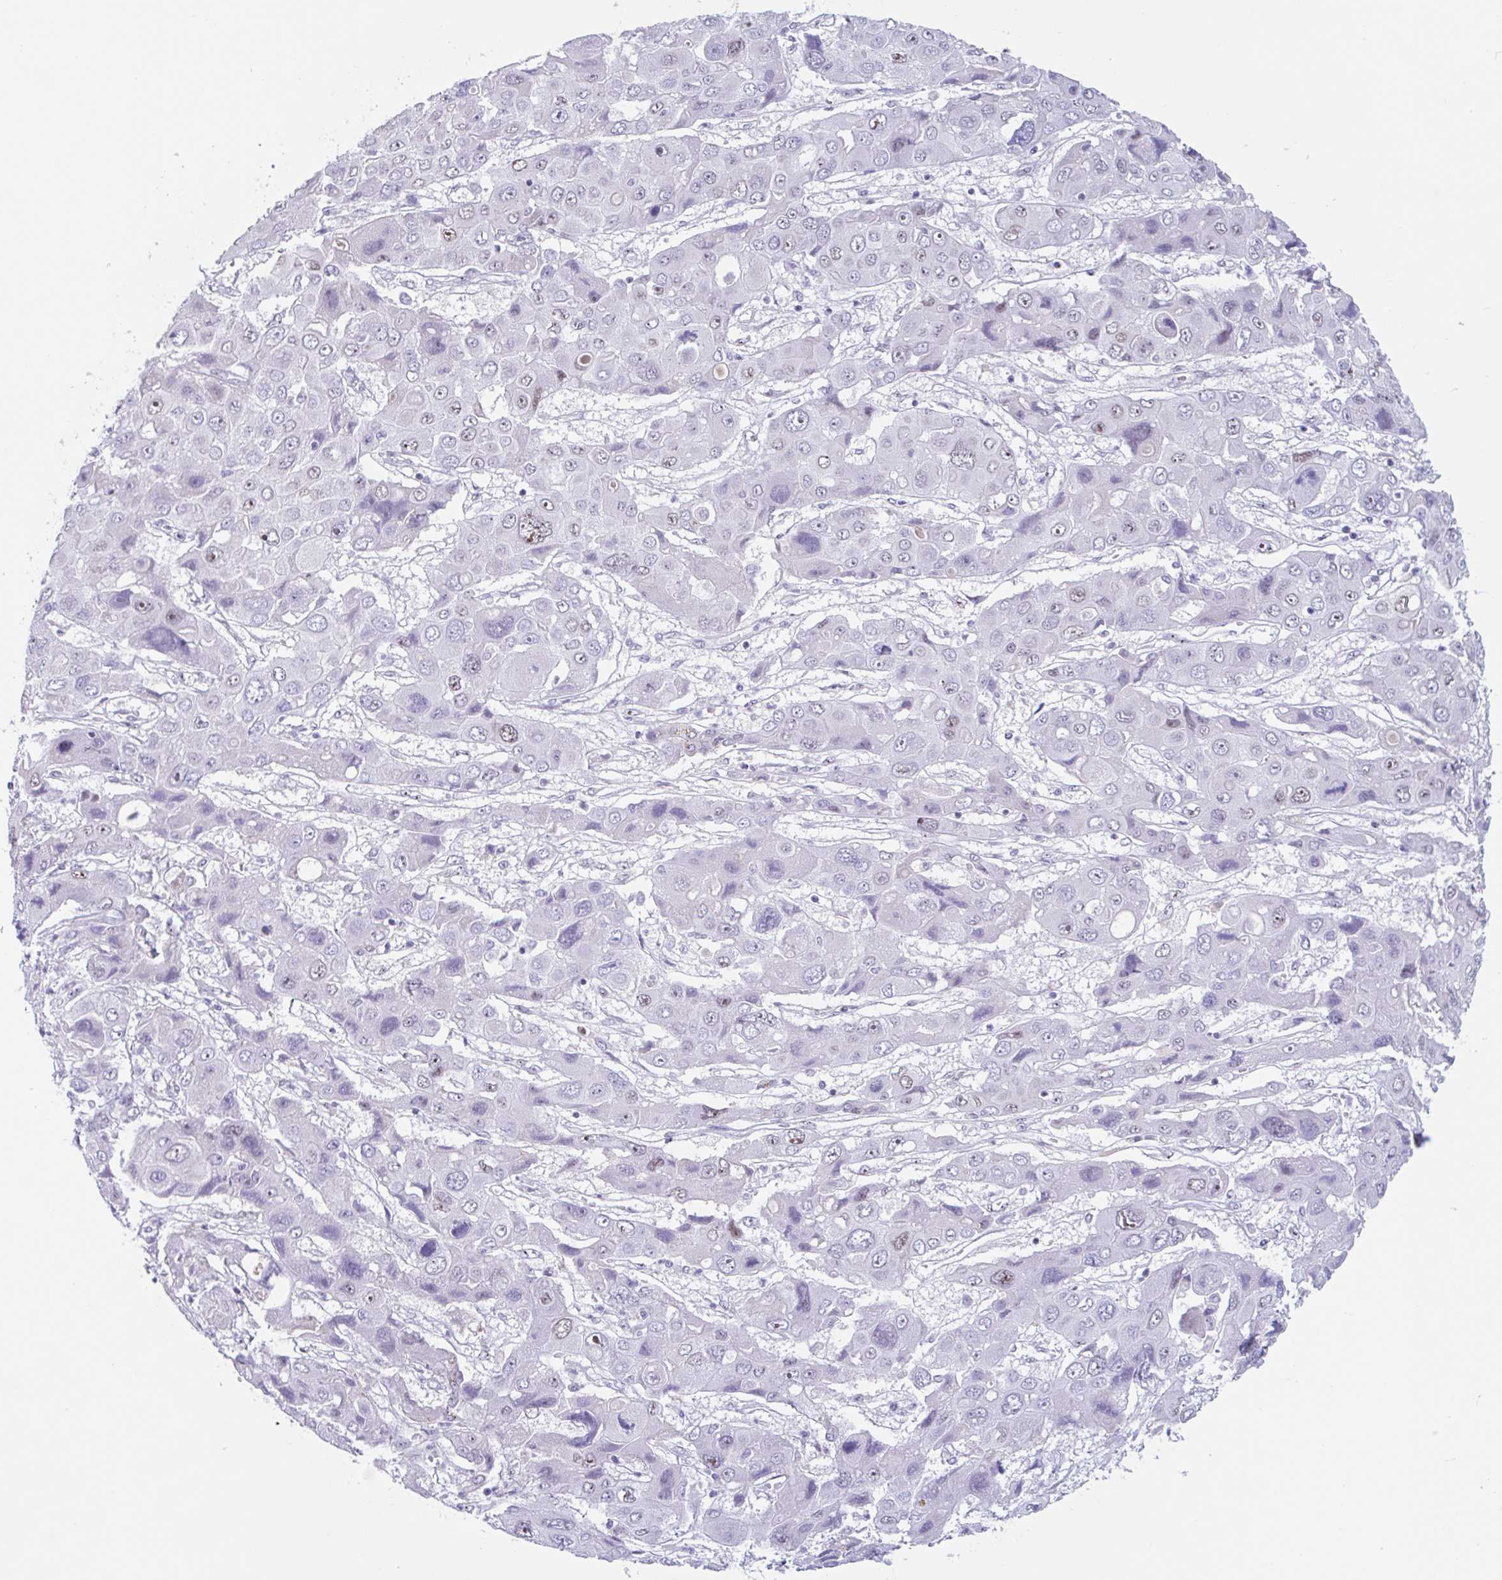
{"staining": {"intensity": "weak", "quantity": "<25%", "location": "nuclear"}, "tissue": "liver cancer", "cell_type": "Tumor cells", "image_type": "cancer", "snomed": [{"axis": "morphology", "description": "Cholangiocarcinoma"}, {"axis": "topography", "description": "Liver"}], "caption": "This is an IHC image of liver cholangiocarcinoma. There is no staining in tumor cells.", "gene": "LENG9", "patient": {"sex": "male", "age": 67}}